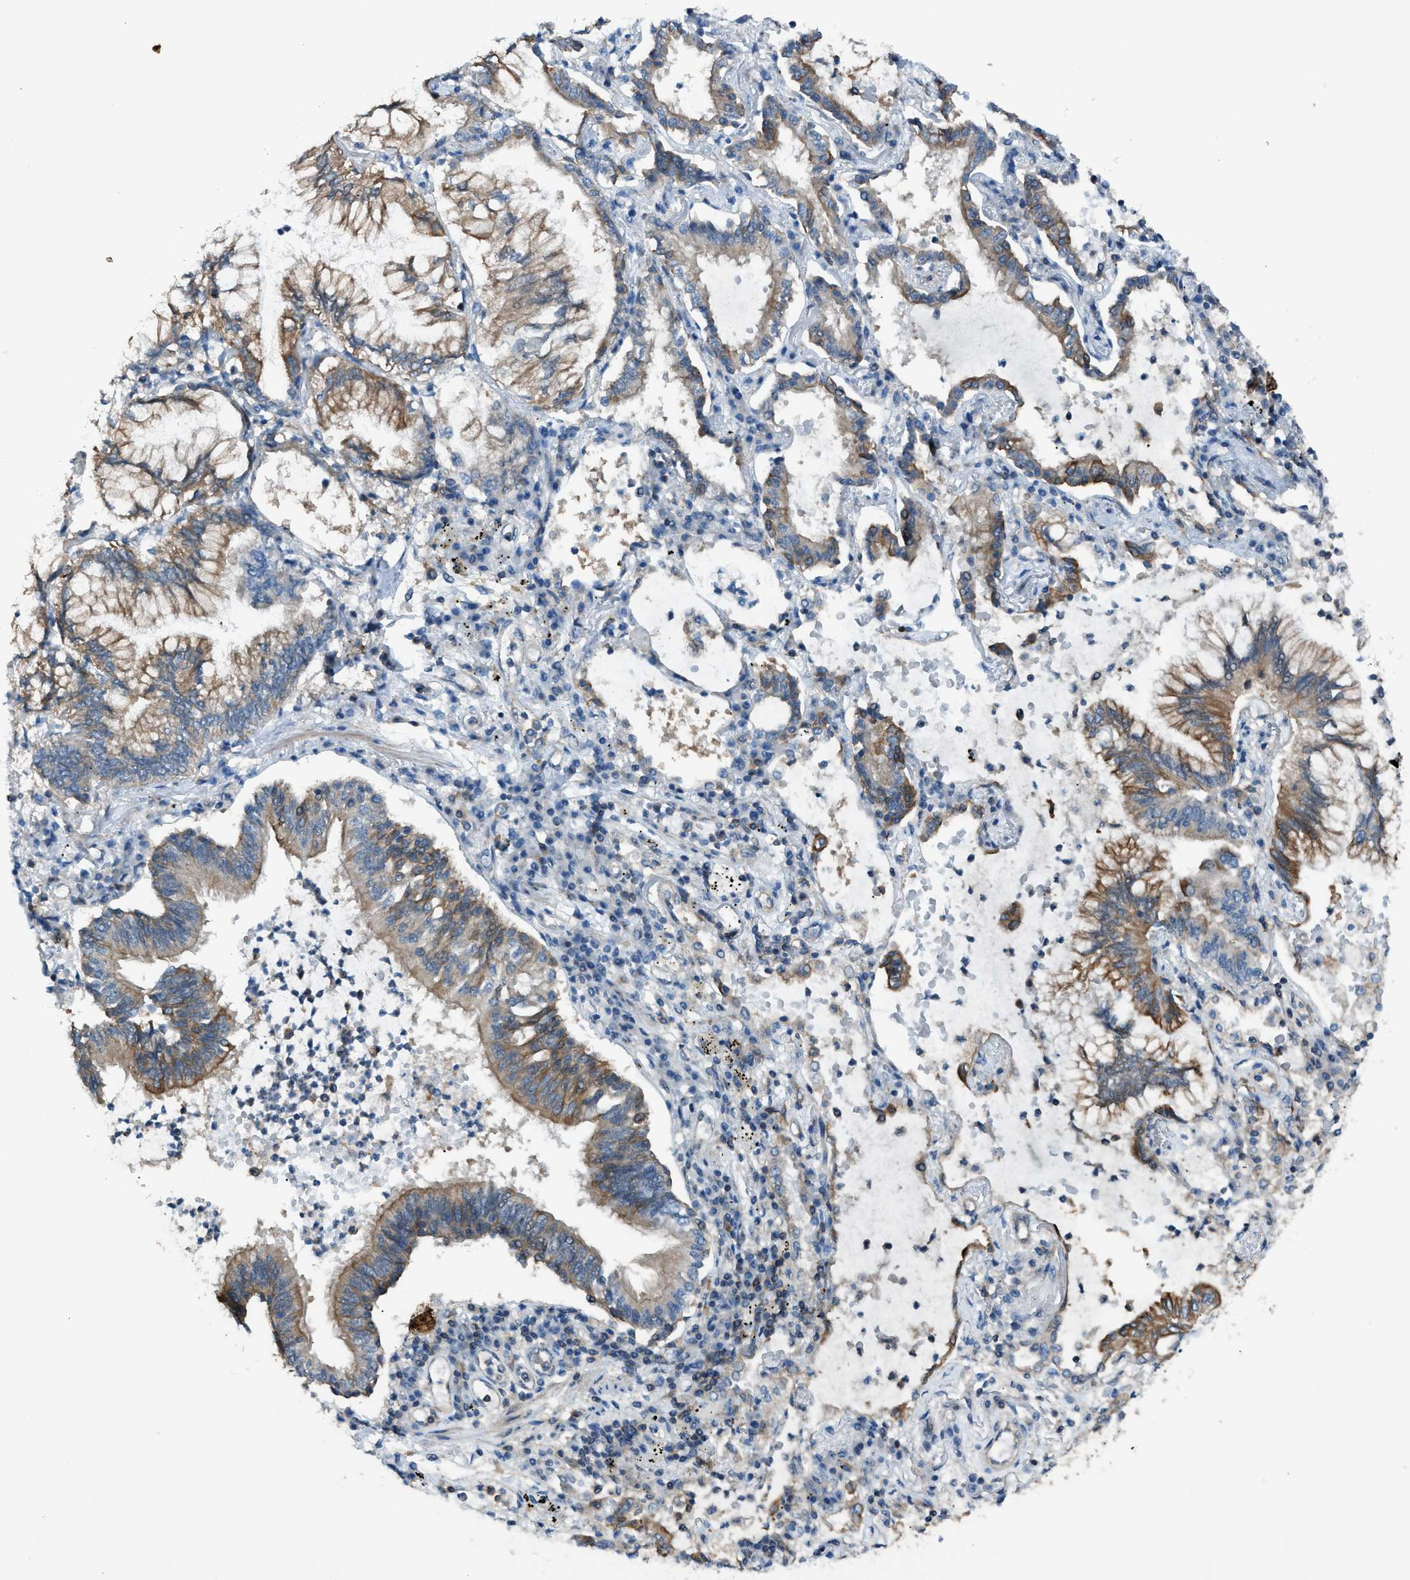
{"staining": {"intensity": "moderate", "quantity": ">75%", "location": "cytoplasmic/membranous"}, "tissue": "lung cancer", "cell_type": "Tumor cells", "image_type": "cancer", "snomed": [{"axis": "morphology", "description": "Normal tissue, NOS"}, {"axis": "morphology", "description": "Adenocarcinoma, NOS"}, {"axis": "topography", "description": "Bronchus"}, {"axis": "topography", "description": "Lung"}], "caption": "Tumor cells demonstrate medium levels of moderate cytoplasmic/membranous expression in approximately >75% of cells in human lung cancer (adenocarcinoma).", "gene": "DYRK1A", "patient": {"sex": "female", "age": 70}}